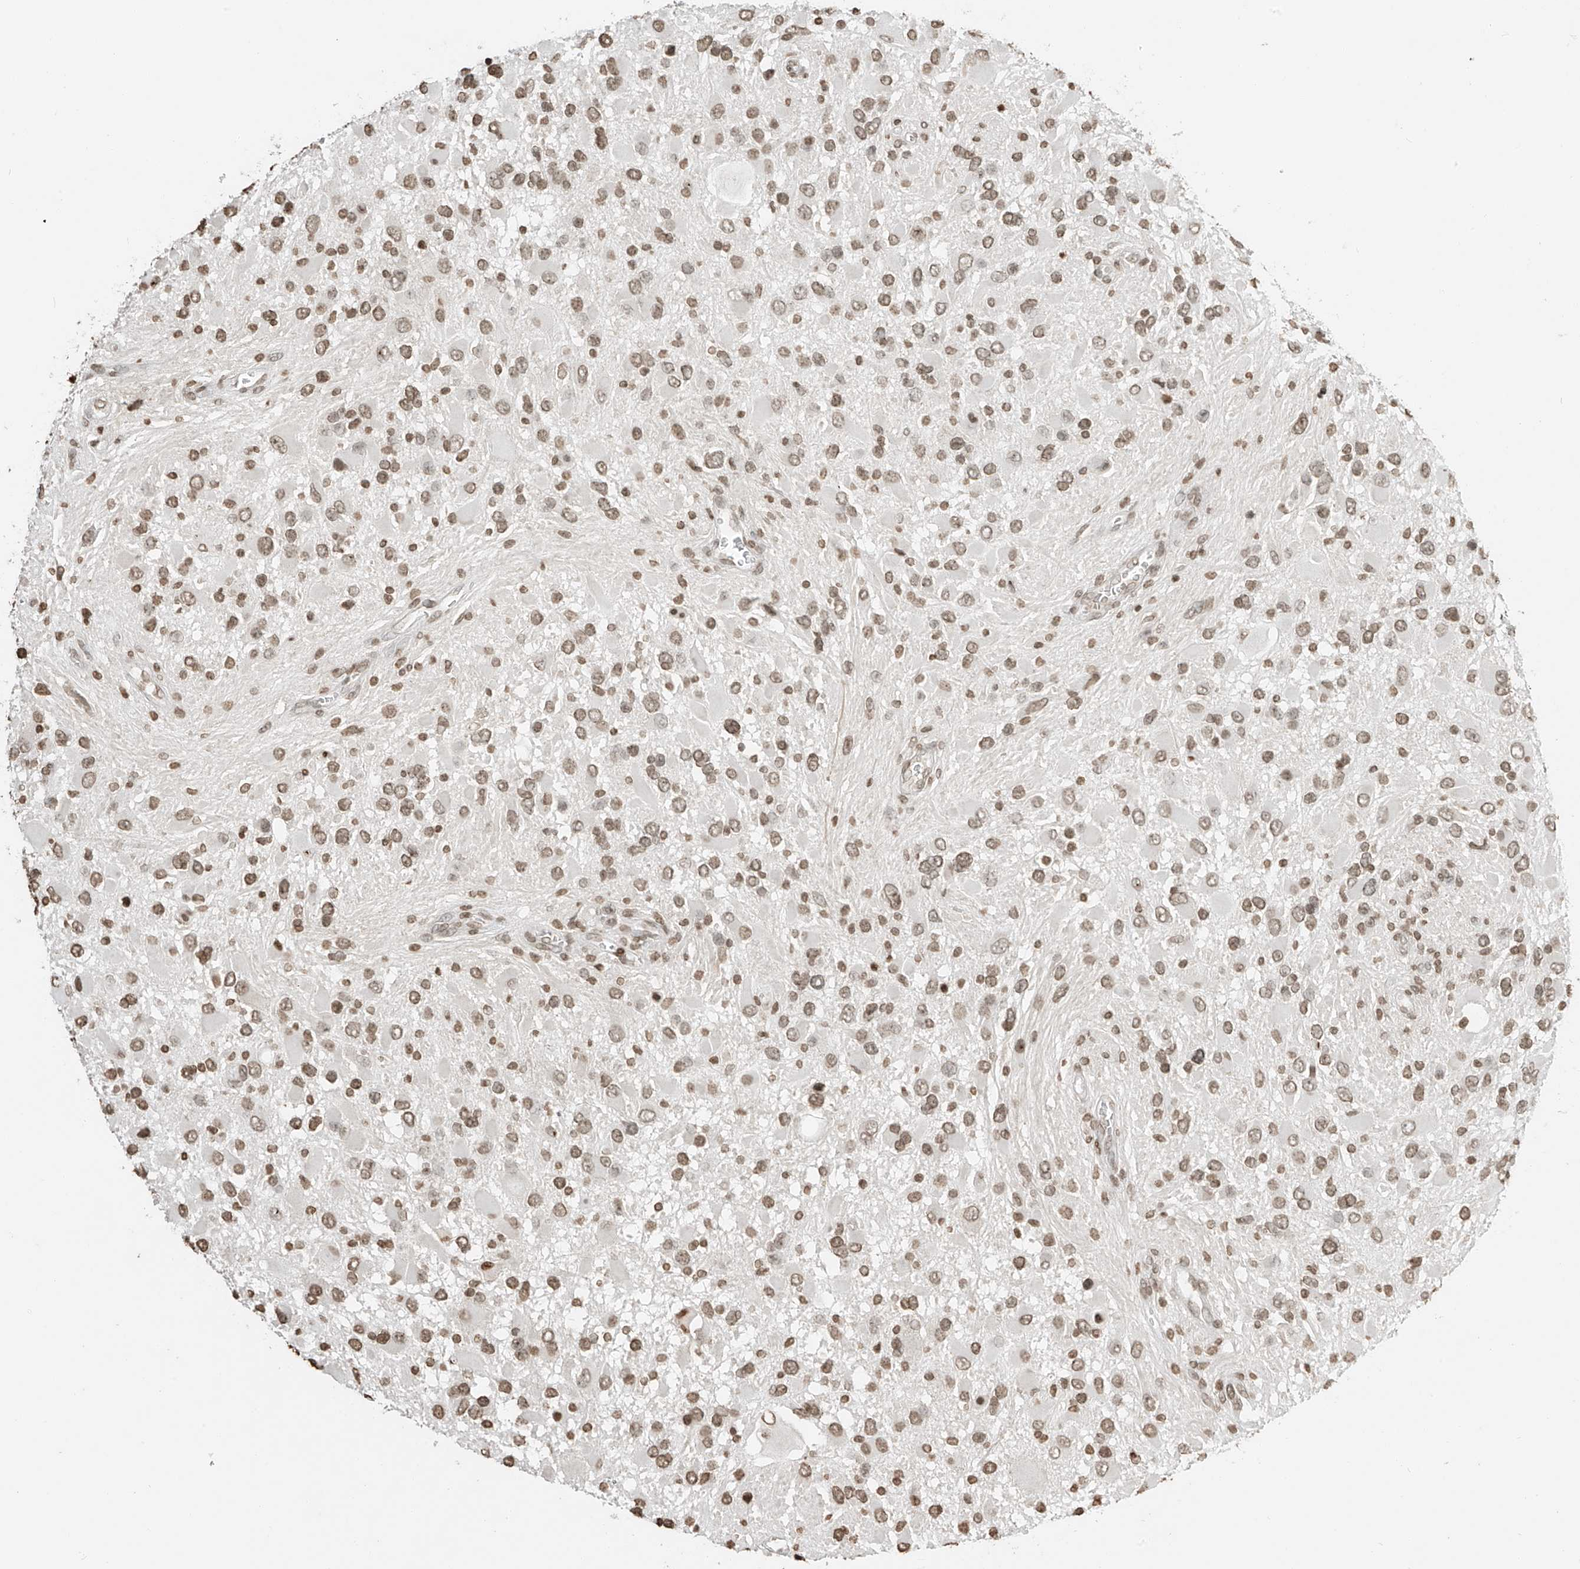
{"staining": {"intensity": "moderate", "quantity": ">75%", "location": "nuclear"}, "tissue": "glioma", "cell_type": "Tumor cells", "image_type": "cancer", "snomed": [{"axis": "morphology", "description": "Glioma, malignant, High grade"}, {"axis": "topography", "description": "Brain"}], "caption": "Glioma was stained to show a protein in brown. There is medium levels of moderate nuclear expression in approximately >75% of tumor cells. Nuclei are stained in blue.", "gene": "C17orf58", "patient": {"sex": "male", "age": 53}}